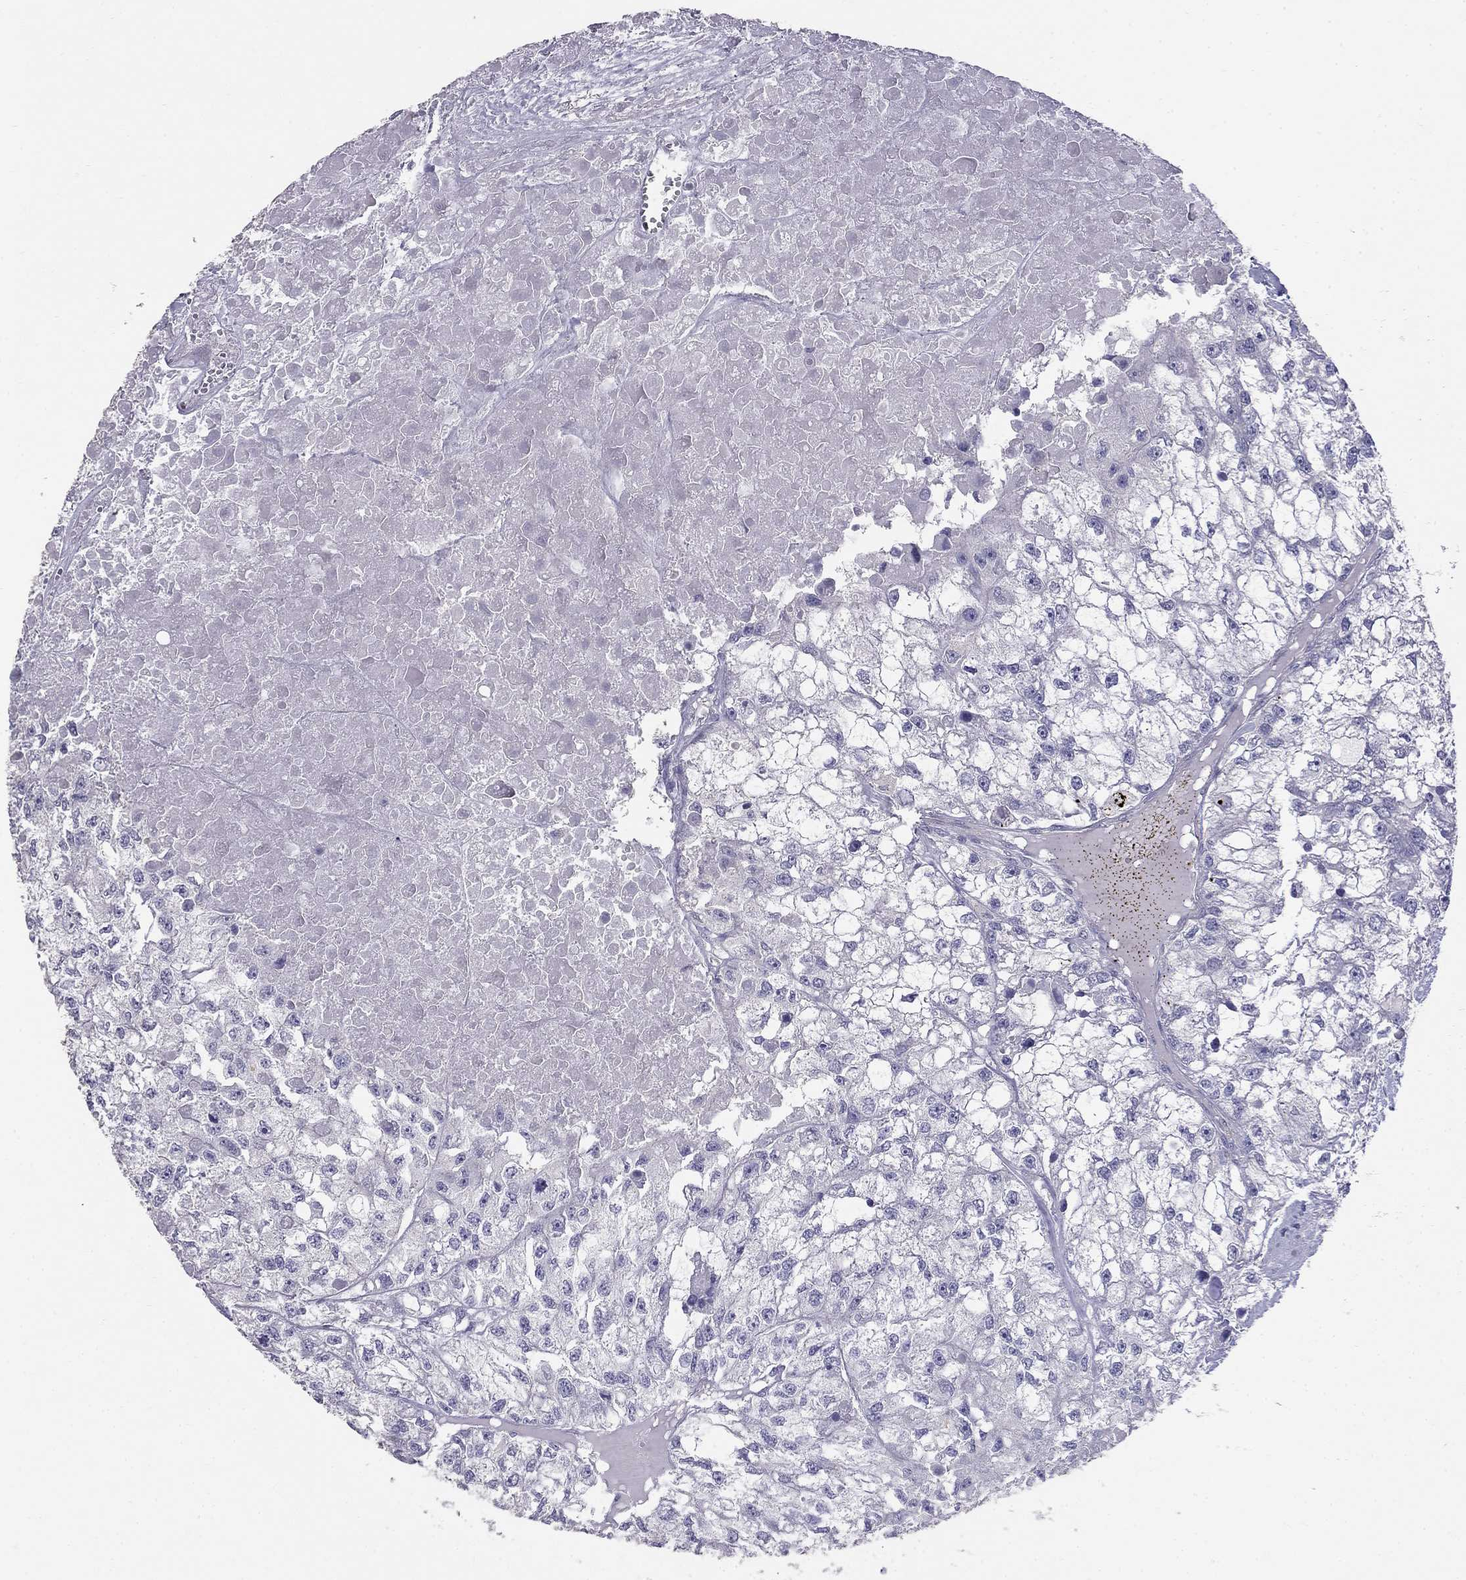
{"staining": {"intensity": "negative", "quantity": "none", "location": "none"}, "tissue": "renal cancer", "cell_type": "Tumor cells", "image_type": "cancer", "snomed": [{"axis": "morphology", "description": "Adenocarcinoma, NOS"}, {"axis": "topography", "description": "Kidney"}], "caption": "A histopathology image of adenocarcinoma (renal) stained for a protein shows no brown staining in tumor cells.", "gene": "LY6H", "patient": {"sex": "male", "age": 56}}